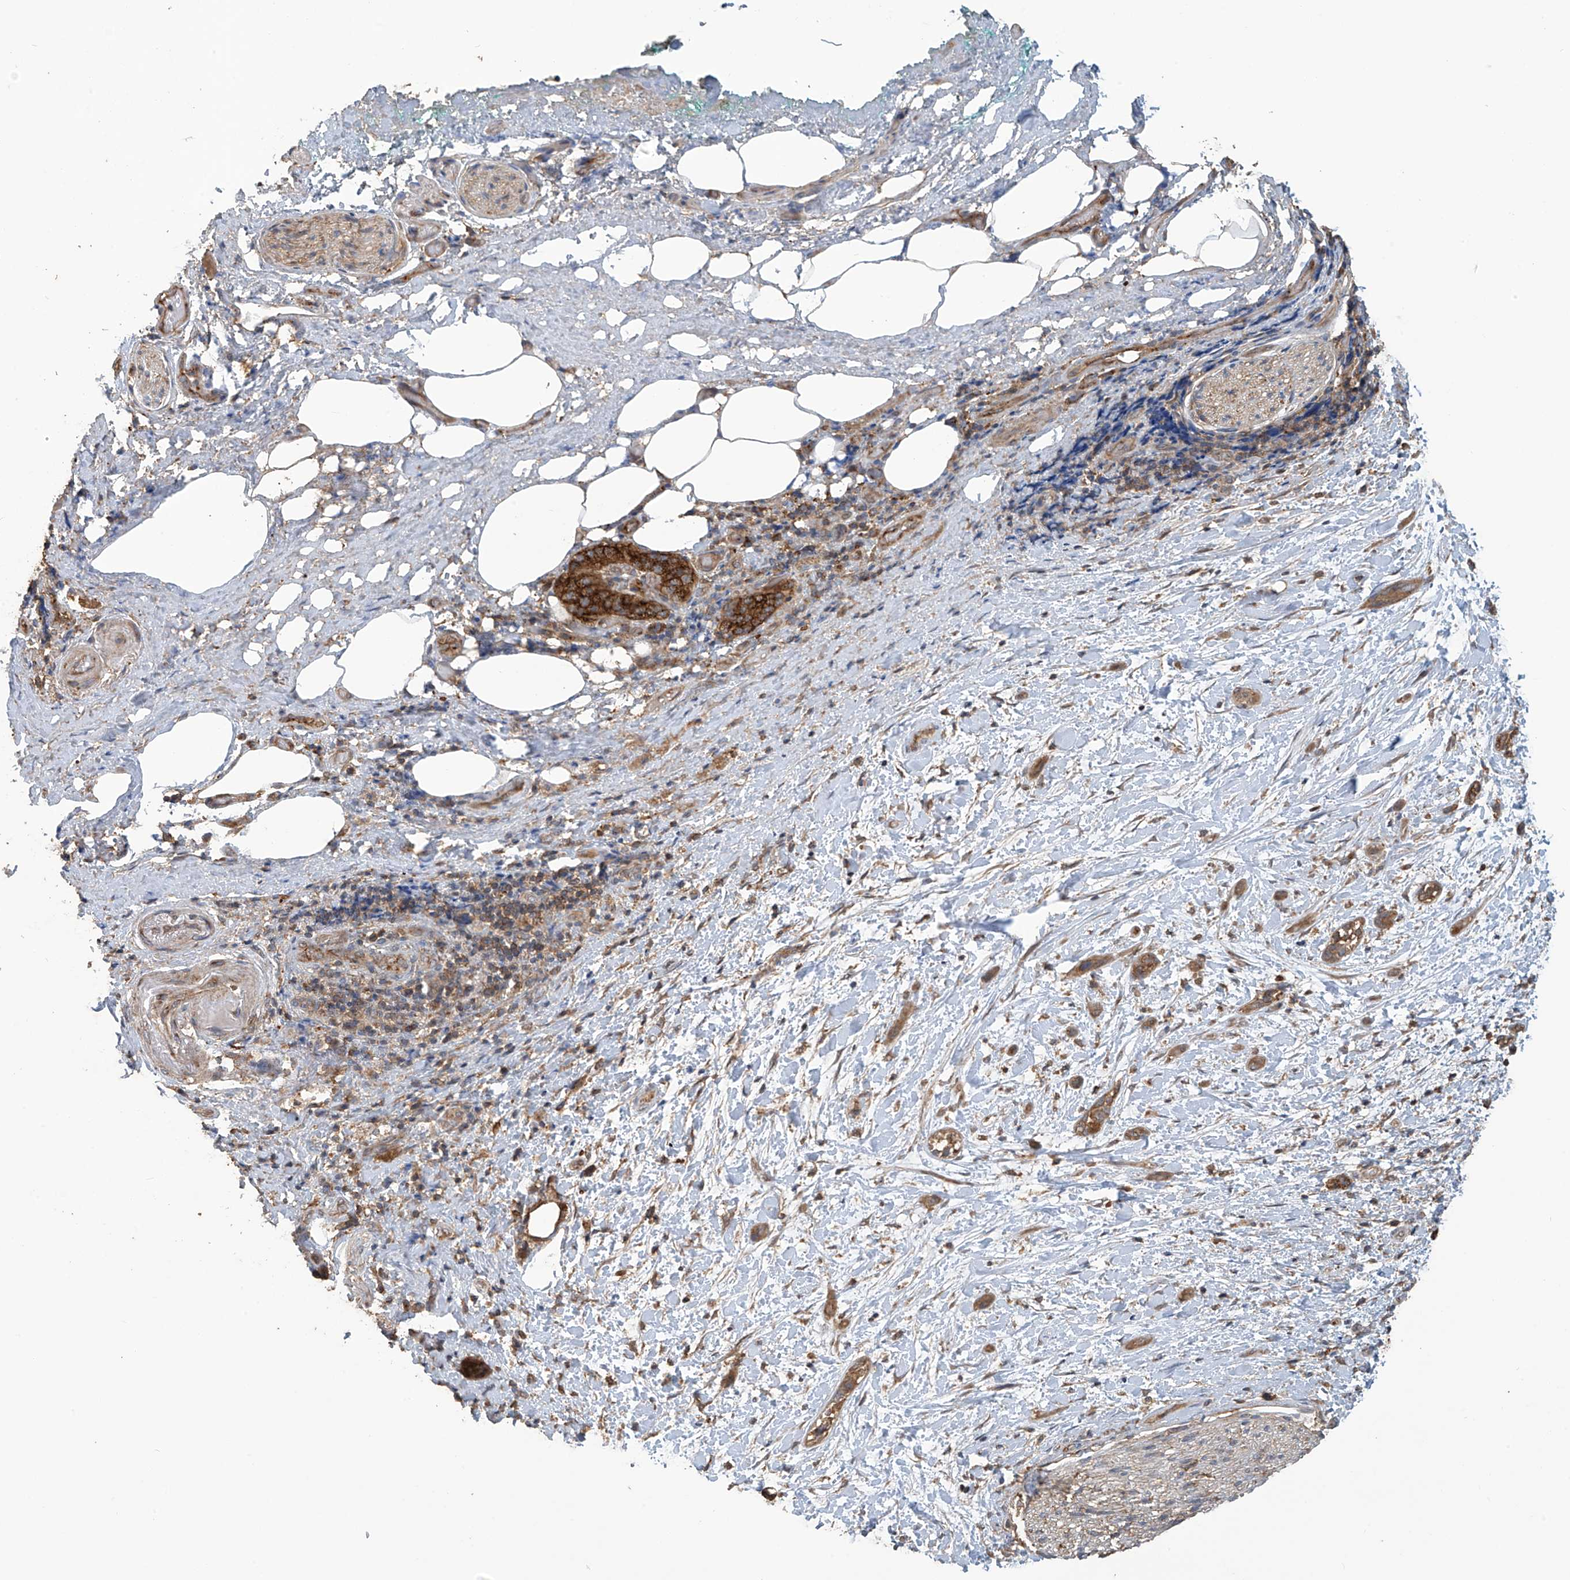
{"staining": {"intensity": "moderate", "quantity": ">75%", "location": "cytoplasmic/membranous"}, "tissue": "pancreatic cancer", "cell_type": "Tumor cells", "image_type": "cancer", "snomed": [{"axis": "morphology", "description": "Normal tissue, NOS"}, {"axis": "morphology", "description": "Adenocarcinoma, NOS"}, {"axis": "topography", "description": "Pancreas"}, {"axis": "topography", "description": "Peripheral nerve tissue"}], "caption": "A brown stain labels moderate cytoplasmic/membranous expression of a protein in adenocarcinoma (pancreatic) tumor cells.", "gene": "COX10", "patient": {"sex": "female", "age": 63}}